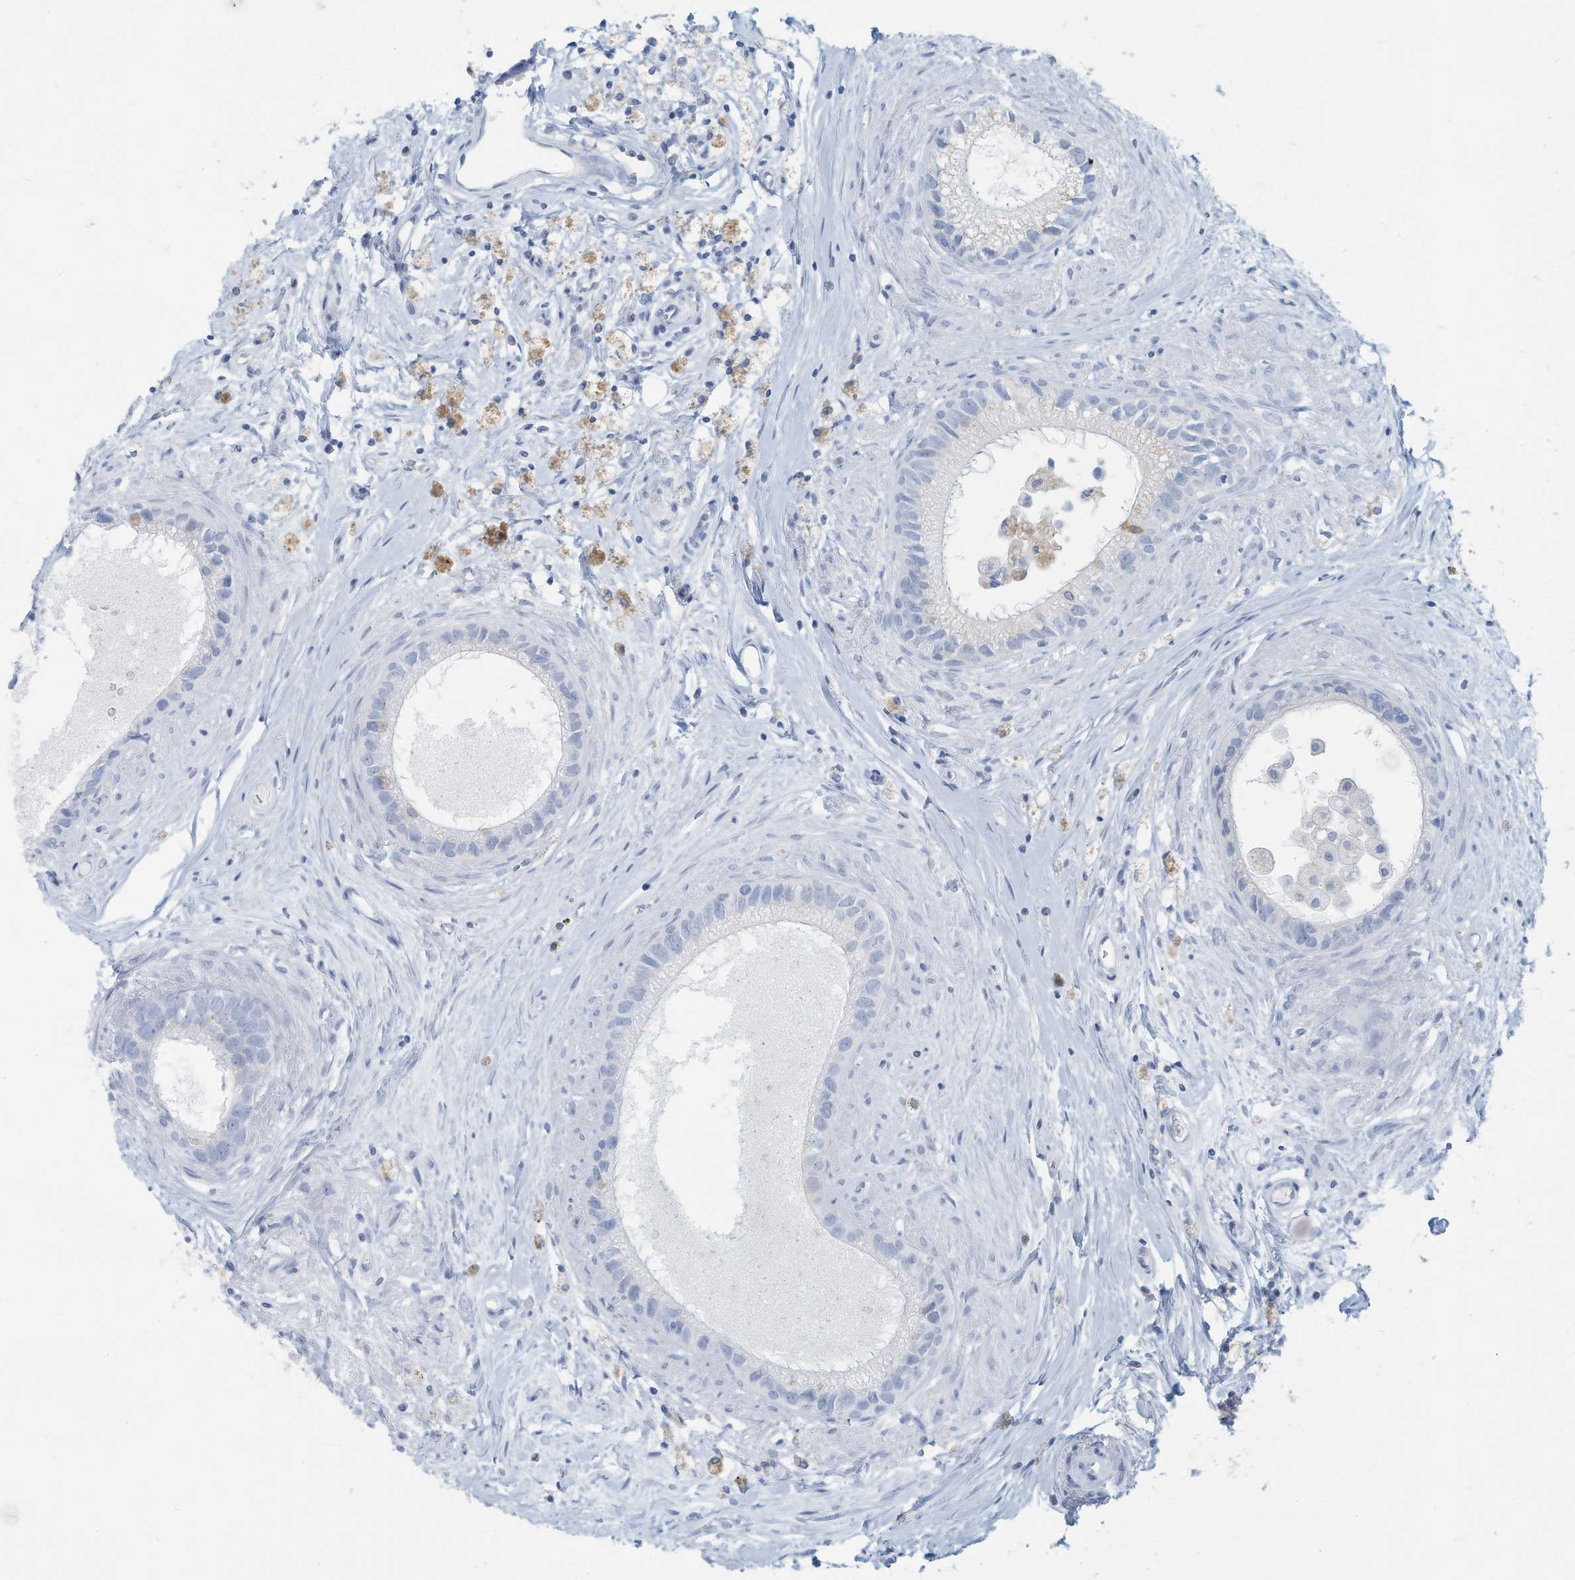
{"staining": {"intensity": "negative", "quantity": "none", "location": "none"}, "tissue": "epididymis", "cell_type": "Glandular cells", "image_type": "normal", "snomed": [{"axis": "morphology", "description": "Normal tissue, NOS"}, {"axis": "topography", "description": "Epididymis"}], "caption": "Immunohistochemical staining of normal epididymis shows no significant expression in glandular cells.", "gene": "ERI2", "patient": {"sex": "male", "age": 80}}